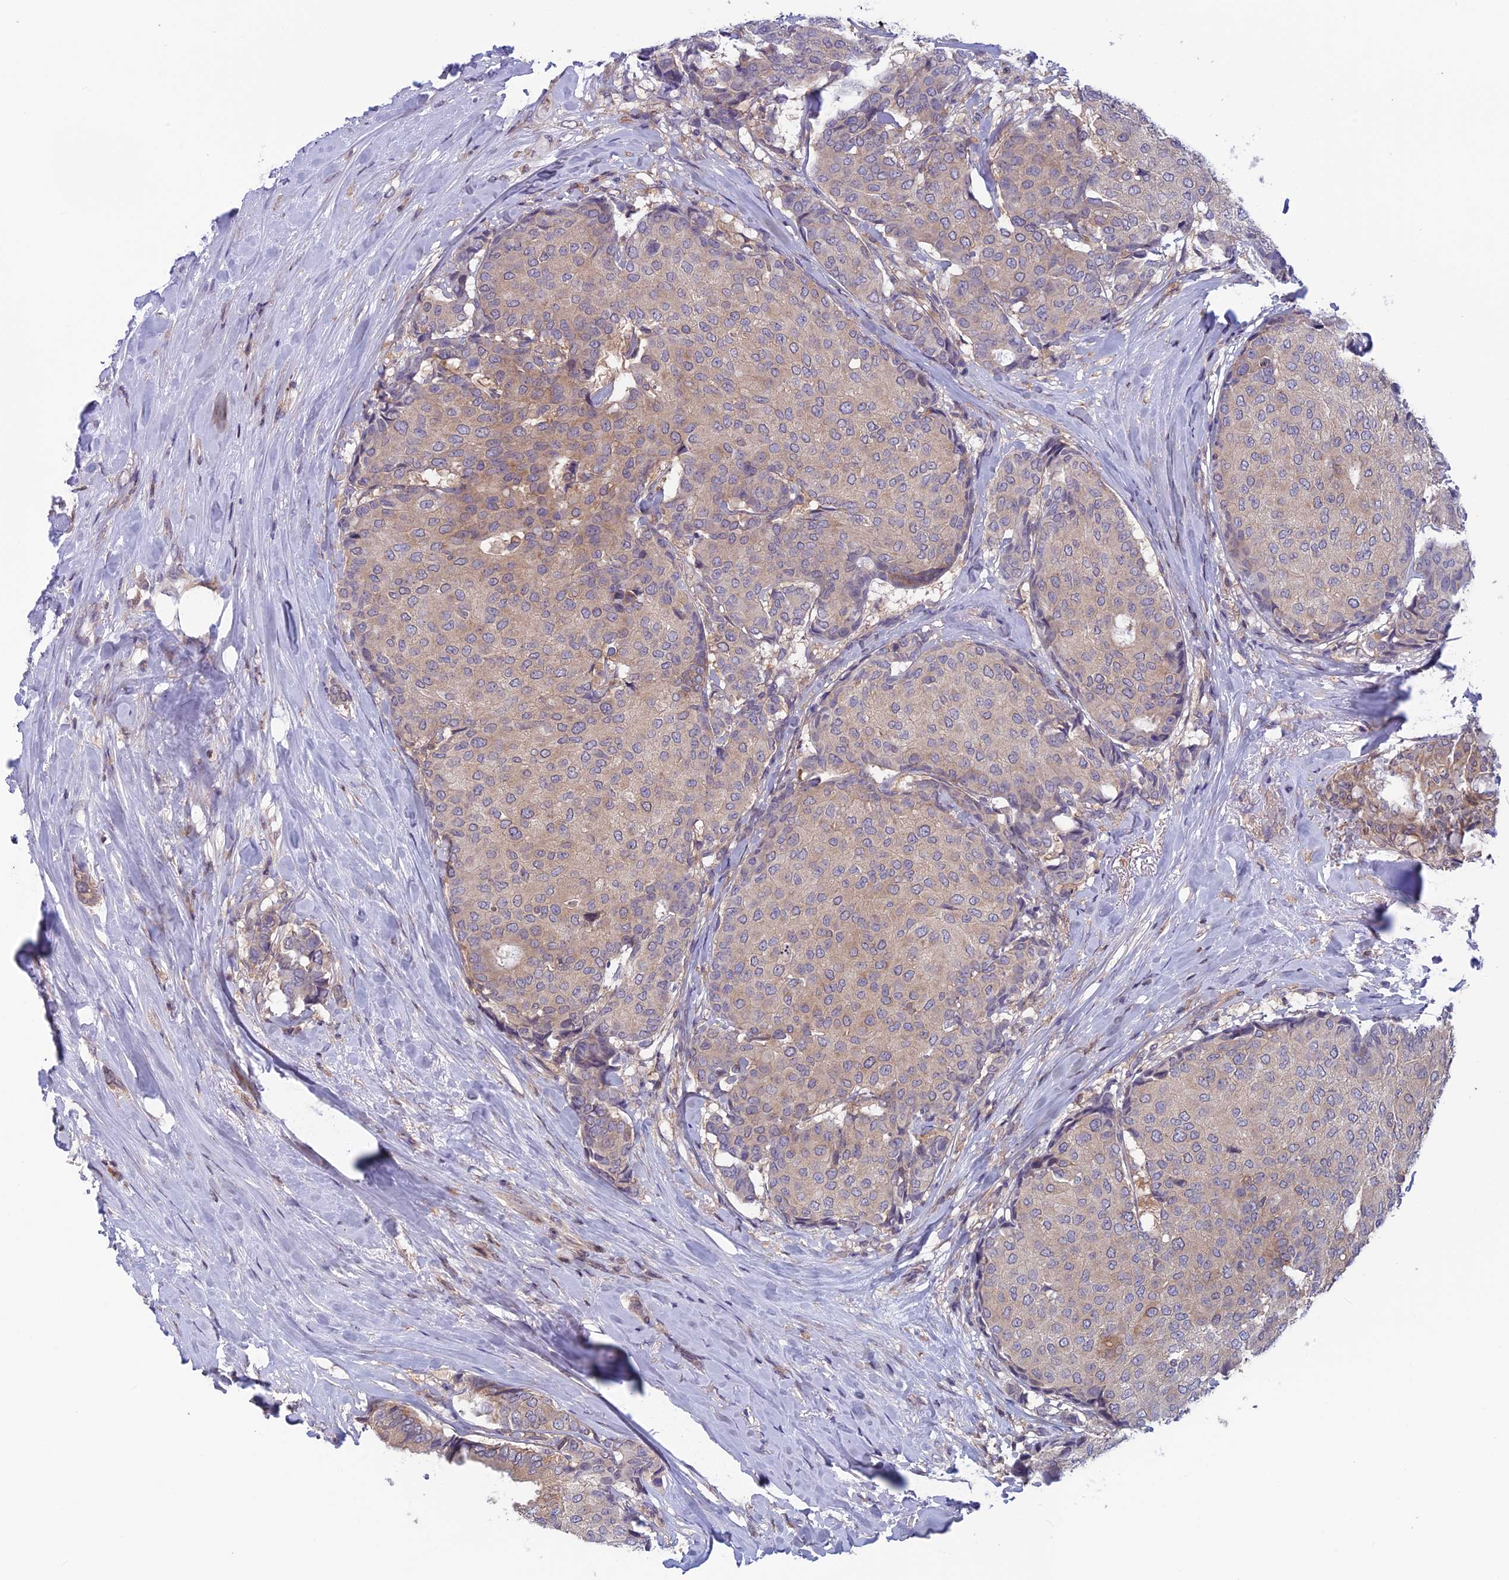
{"staining": {"intensity": "weak", "quantity": "<25%", "location": "cytoplasmic/membranous"}, "tissue": "breast cancer", "cell_type": "Tumor cells", "image_type": "cancer", "snomed": [{"axis": "morphology", "description": "Duct carcinoma"}, {"axis": "topography", "description": "Breast"}], "caption": "High magnification brightfield microscopy of breast invasive ductal carcinoma stained with DAB (3,3'-diaminobenzidine) (brown) and counterstained with hematoxylin (blue): tumor cells show no significant staining. The staining is performed using DAB (3,3'-diaminobenzidine) brown chromogen with nuclei counter-stained in using hematoxylin.", "gene": "MAST2", "patient": {"sex": "female", "age": 75}}